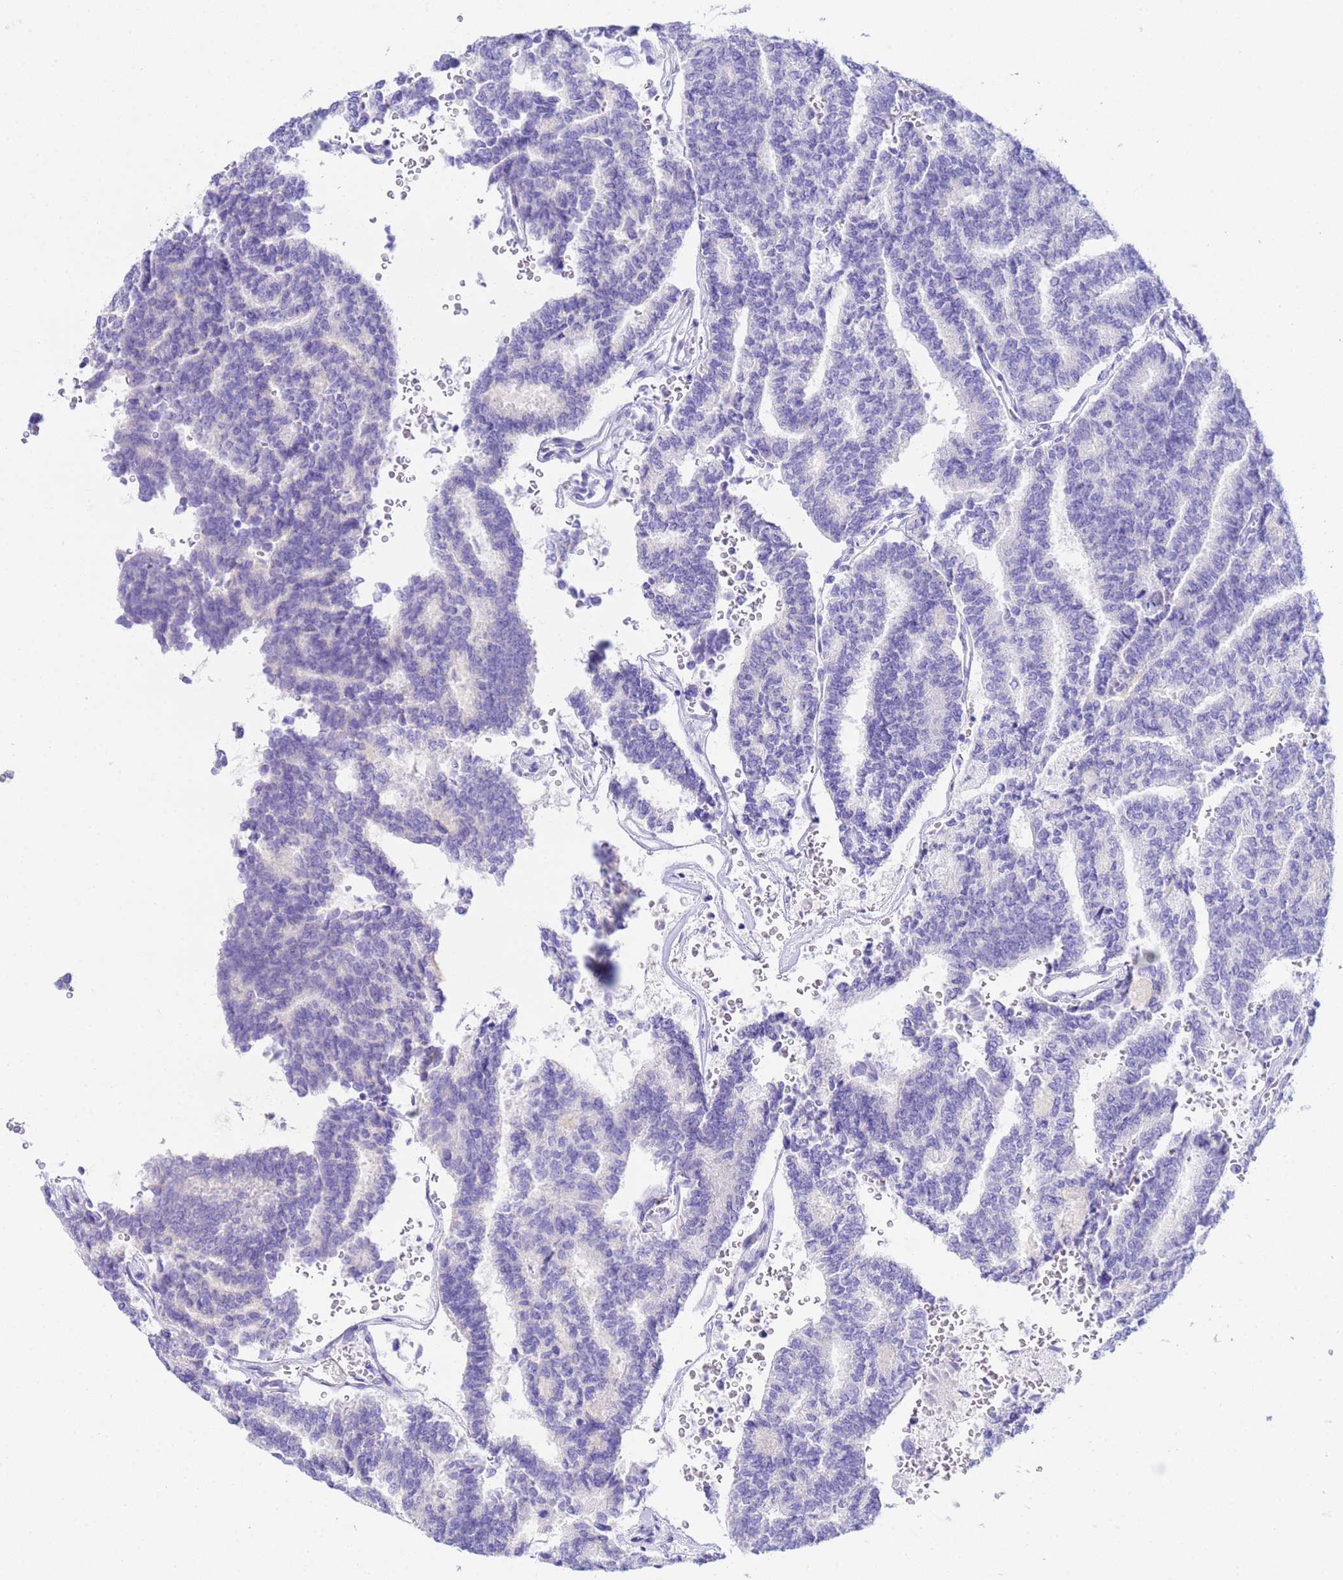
{"staining": {"intensity": "negative", "quantity": "none", "location": "none"}, "tissue": "thyroid cancer", "cell_type": "Tumor cells", "image_type": "cancer", "snomed": [{"axis": "morphology", "description": "Papillary adenocarcinoma, NOS"}, {"axis": "topography", "description": "Thyroid gland"}], "caption": "IHC of thyroid cancer (papillary adenocarcinoma) demonstrates no positivity in tumor cells.", "gene": "AQP12A", "patient": {"sex": "female", "age": 35}}